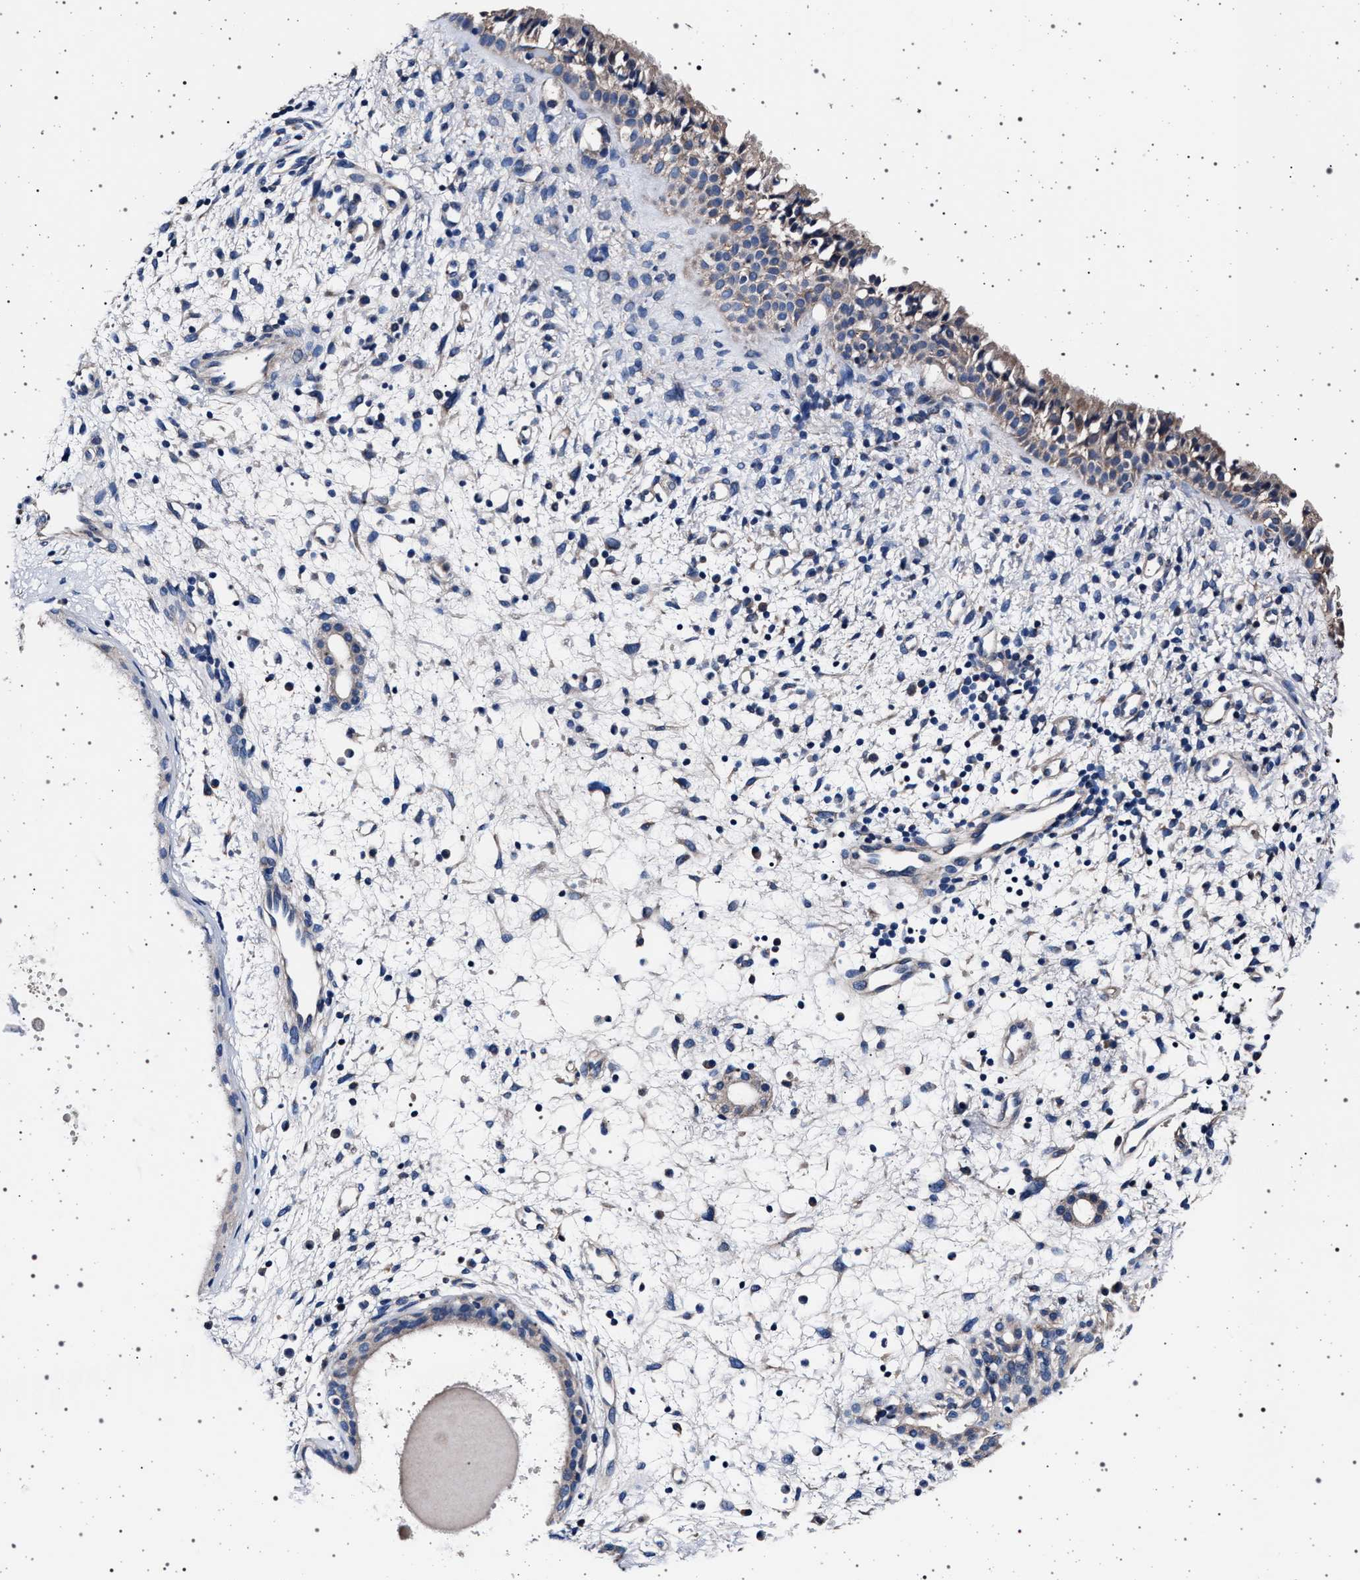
{"staining": {"intensity": "negative", "quantity": "none", "location": "none"}, "tissue": "nasopharynx", "cell_type": "Respiratory epithelial cells", "image_type": "normal", "snomed": [{"axis": "morphology", "description": "Normal tissue, NOS"}, {"axis": "topography", "description": "Nasopharynx"}], "caption": "Respiratory epithelial cells show no significant protein staining in normal nasopharynx. (DAB (3,3'-diaminobenzidine) immunohistochemistry visualized using brightfield microscopy, high magnification).", "gene": "MAP3K2", "patient": {"sex": "male", "age": 22}}